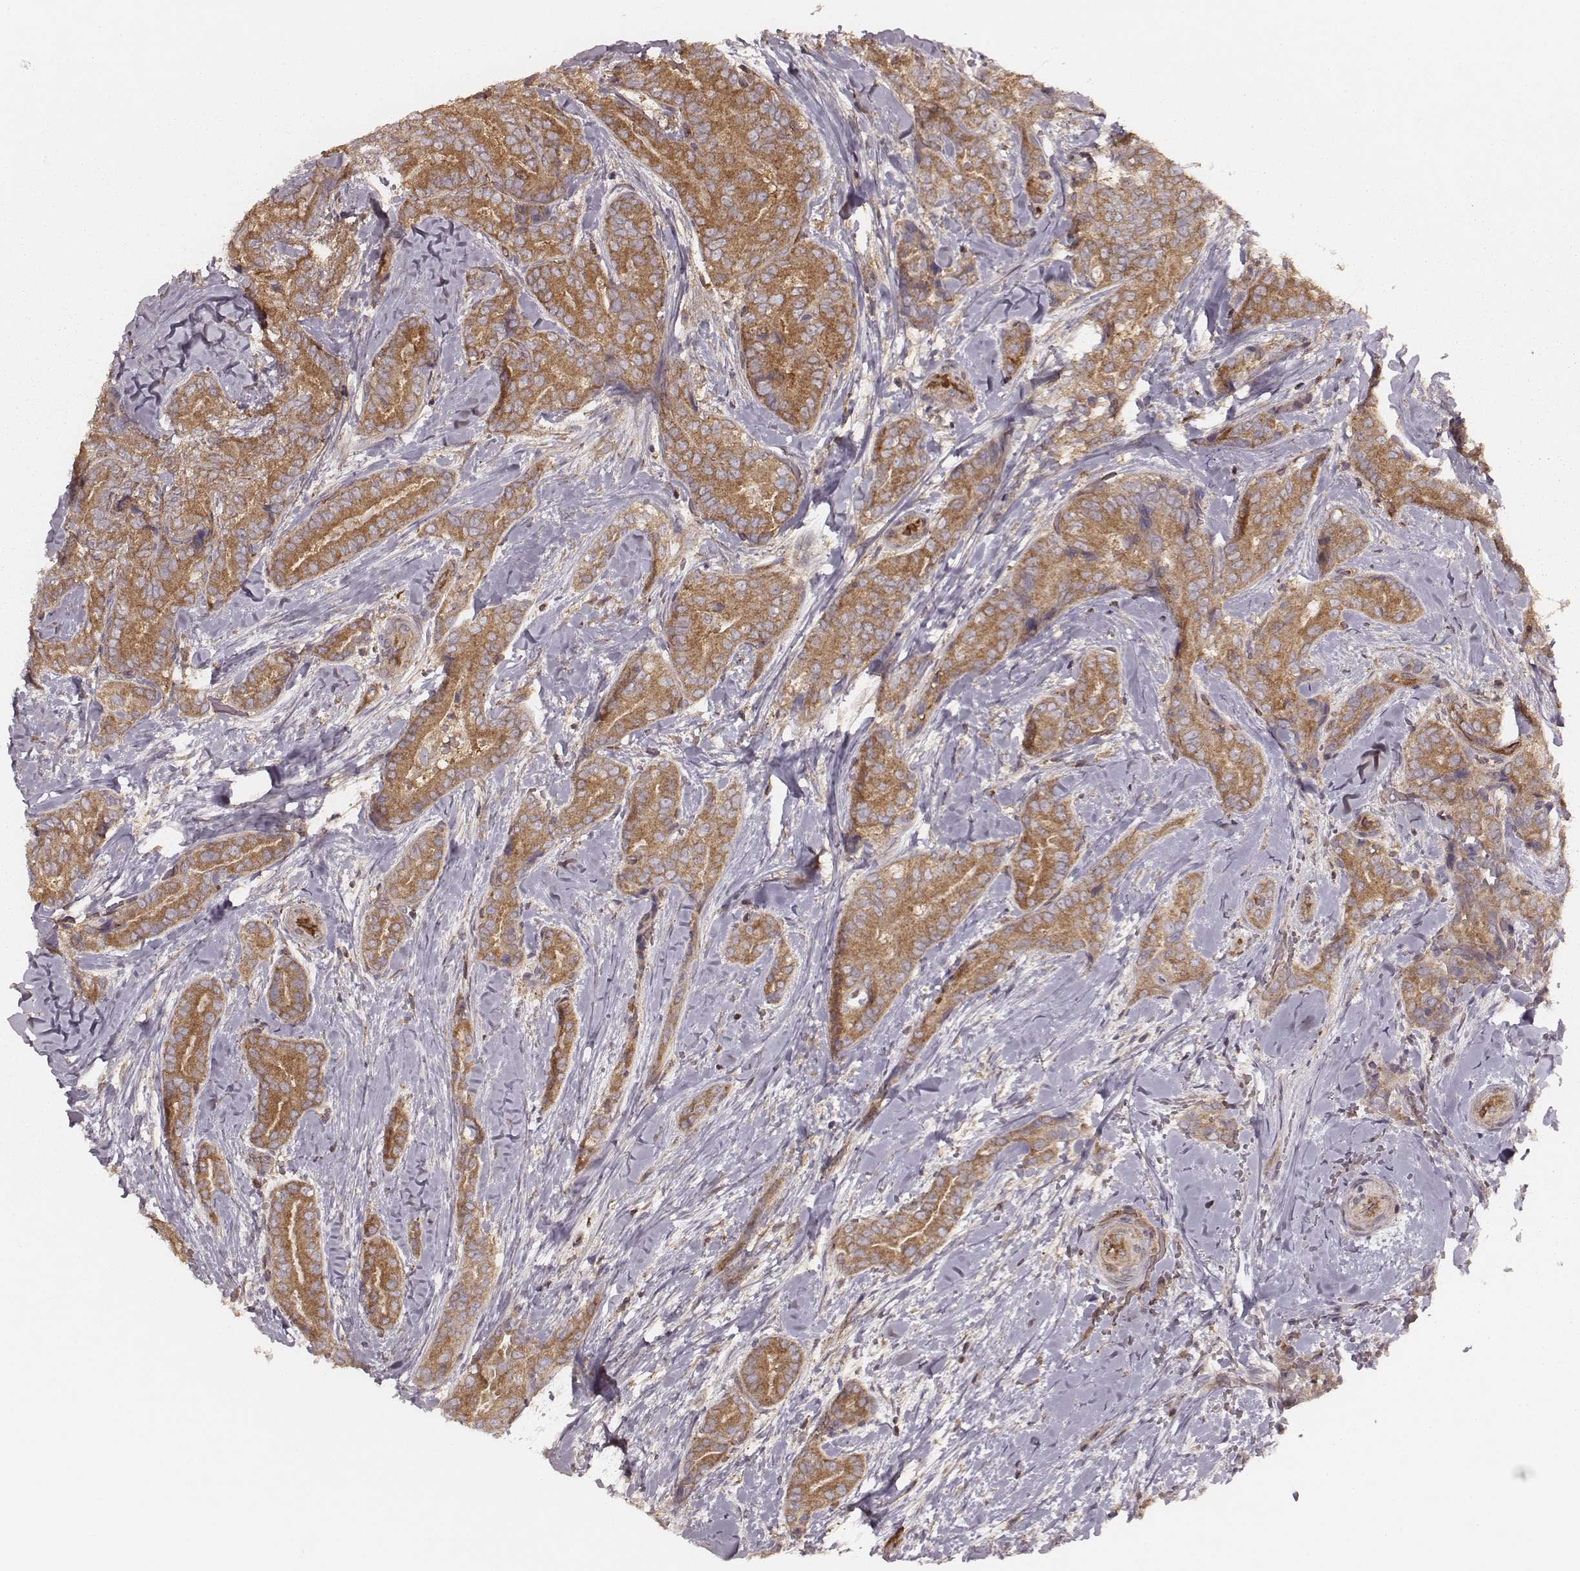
{"staining": {"intensity": "moderate", "quantity": ">75%", "location": "cytoplasmic/membranous"}, "tissue": "thyroid cancer", "cell_type": "Tumor cells", "image_type": "cancer", "snomed": [{"axis": "morphology", "description": "Papillary adenocarcinoma, NOS"}, {"axis": "topography", "description": "Thyroid gland"}], "caption": "A medium amount of moderate cytoplasmic/membranous expression is appreciated in approximately >75% of tumor cells in thyroid papillary adenocarcinoma tissue.", "gene": "CARS1", "patient": {"sex": "male", "age": 61}}